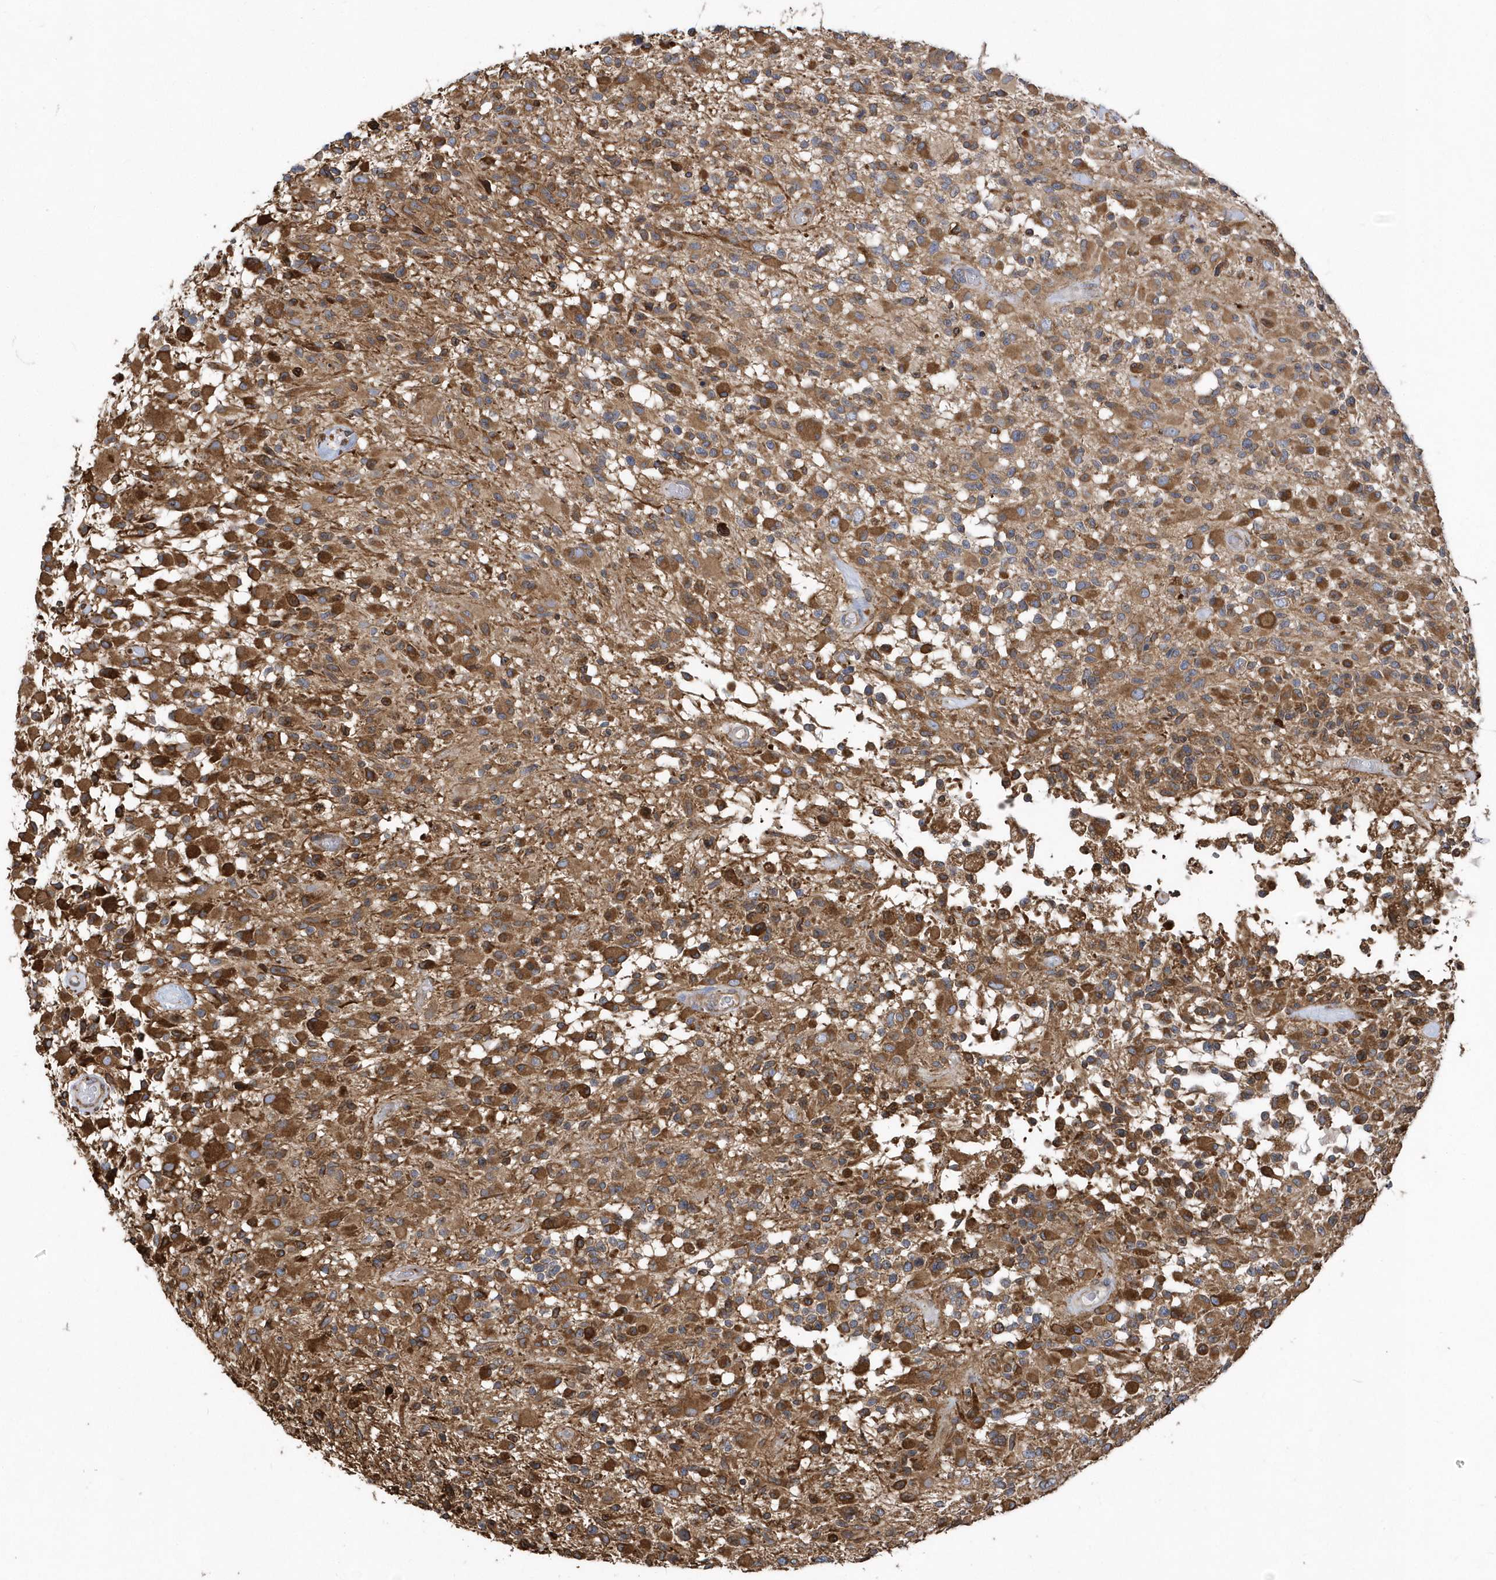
{"staining": {"intensity": "moderate", "quantity": ">75%", "location": "cytoplasmic/membranous"}, "tissue": "glioma", "cell_type": "Tumor cells", "image_type": "cancer", "snomed": [{"axis": "morphology", "description": "Glioma, malignant, High grade"}, {"axis": "morphology", "description": "Glioblastoma, NOS"}, {"axis": "topography", "description": "Brain"}], "caption": "Human high-grade glioma (malignant) stained for a protein (brown) reveals moderate cytoplasmic/membranous positive staining in approximately >75% of tumor cells.", "gene": "VAMP7", "patient": {"sex": "male", "age": 60}}